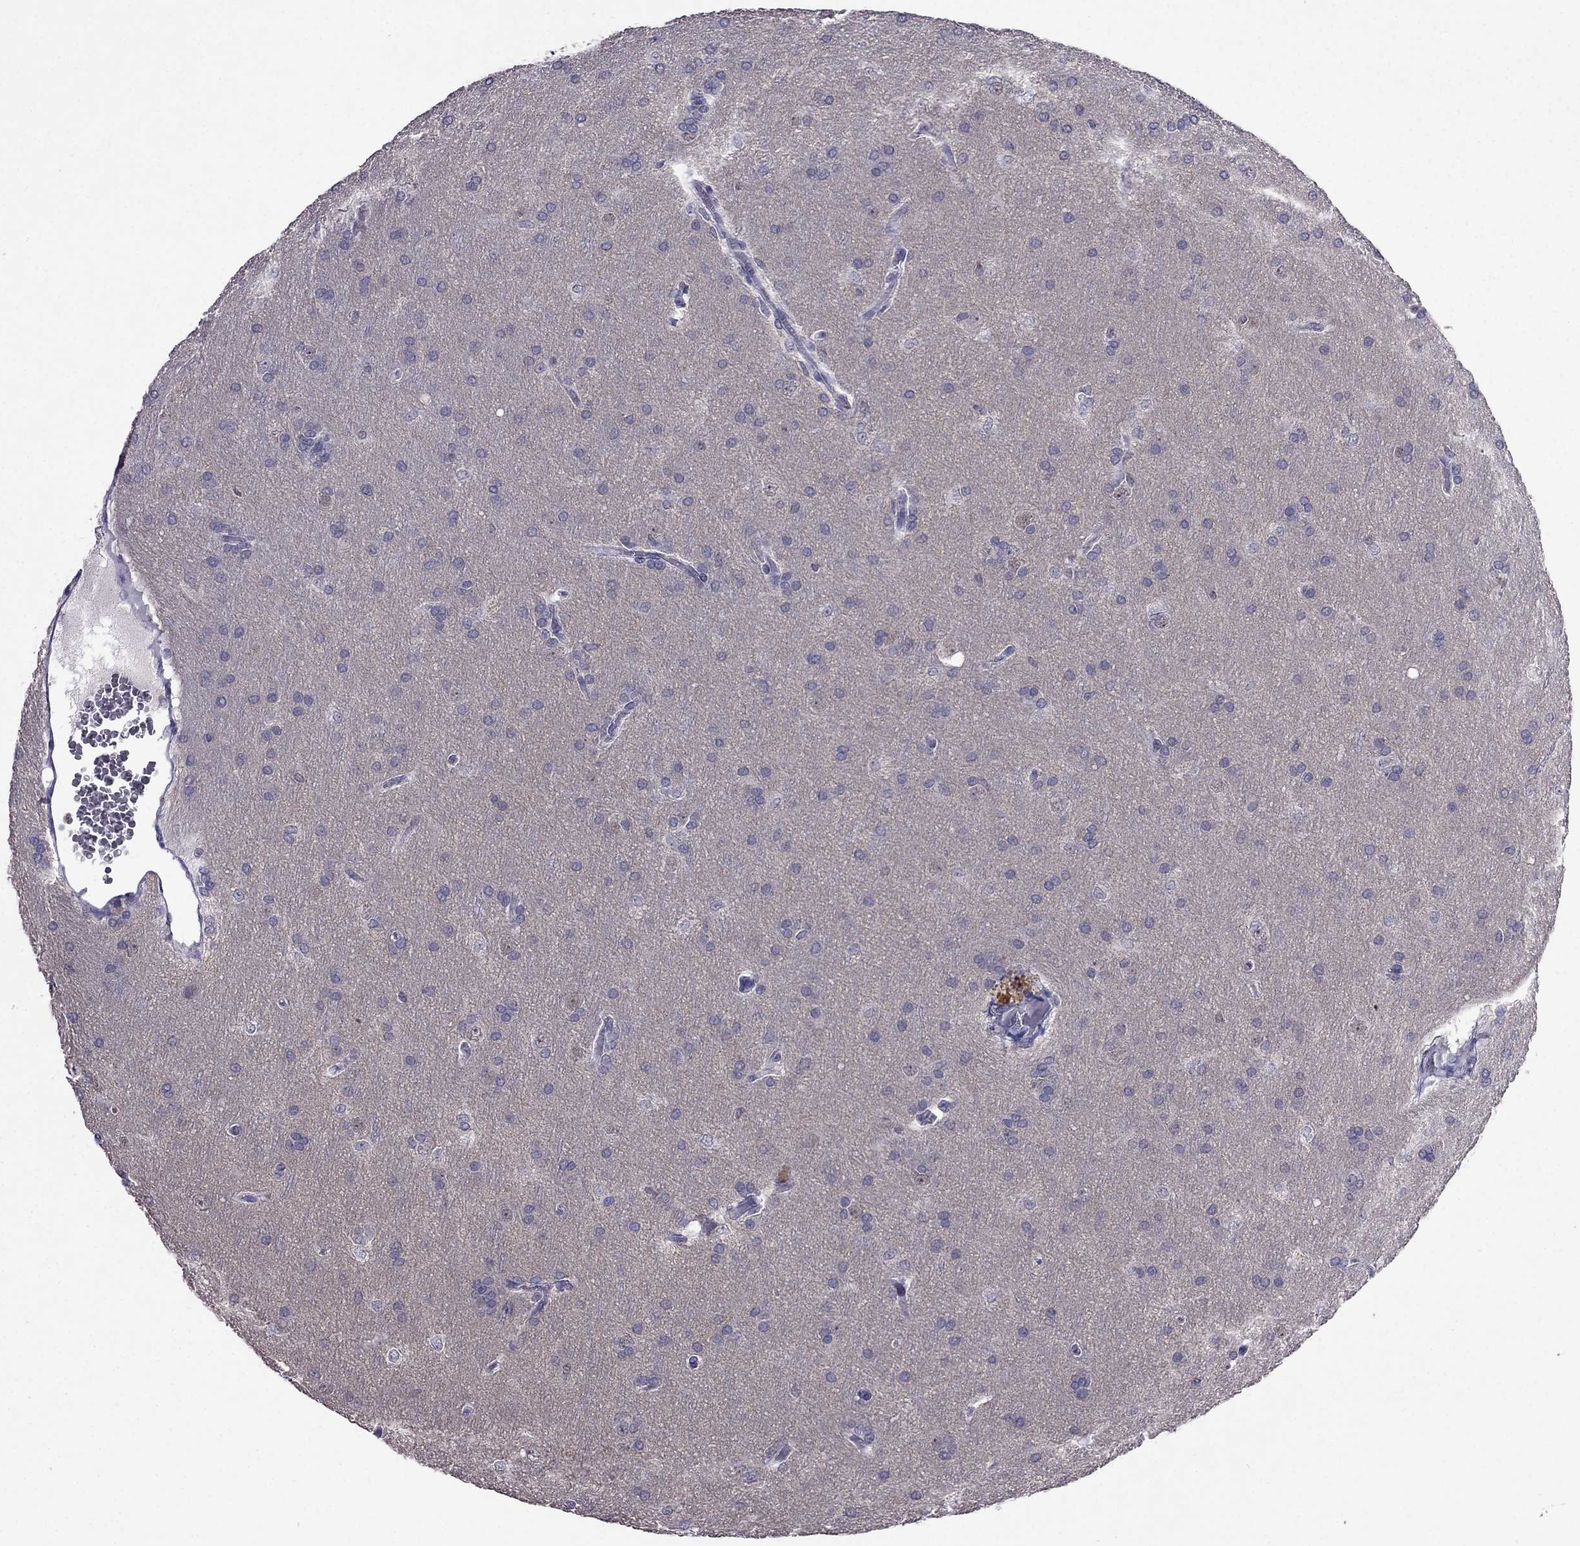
{"staining": {"intensity": "negative", "quantity": "none", "location": "none"}, "tissue": "glioma", "cell_type": "Tumor cells", "image_type": "cancer", "snomed": [{"axis": "morphology", "description": "Glioma, malignant, Low grade"}, {"axis": "topography", "description": "Brain"}], "caption": "Immunohistochemistry (IHC) of malignant glioma (low-grade) demonstrates no expression in tumor cells. Brightfield microscopy of immunohistochemistry (IHC) stained with DAB (brown) and hematoxylin (blue), captured at high magnification.", "gene": "AQP9", "patient": {"sex": "female", "age": 32}}